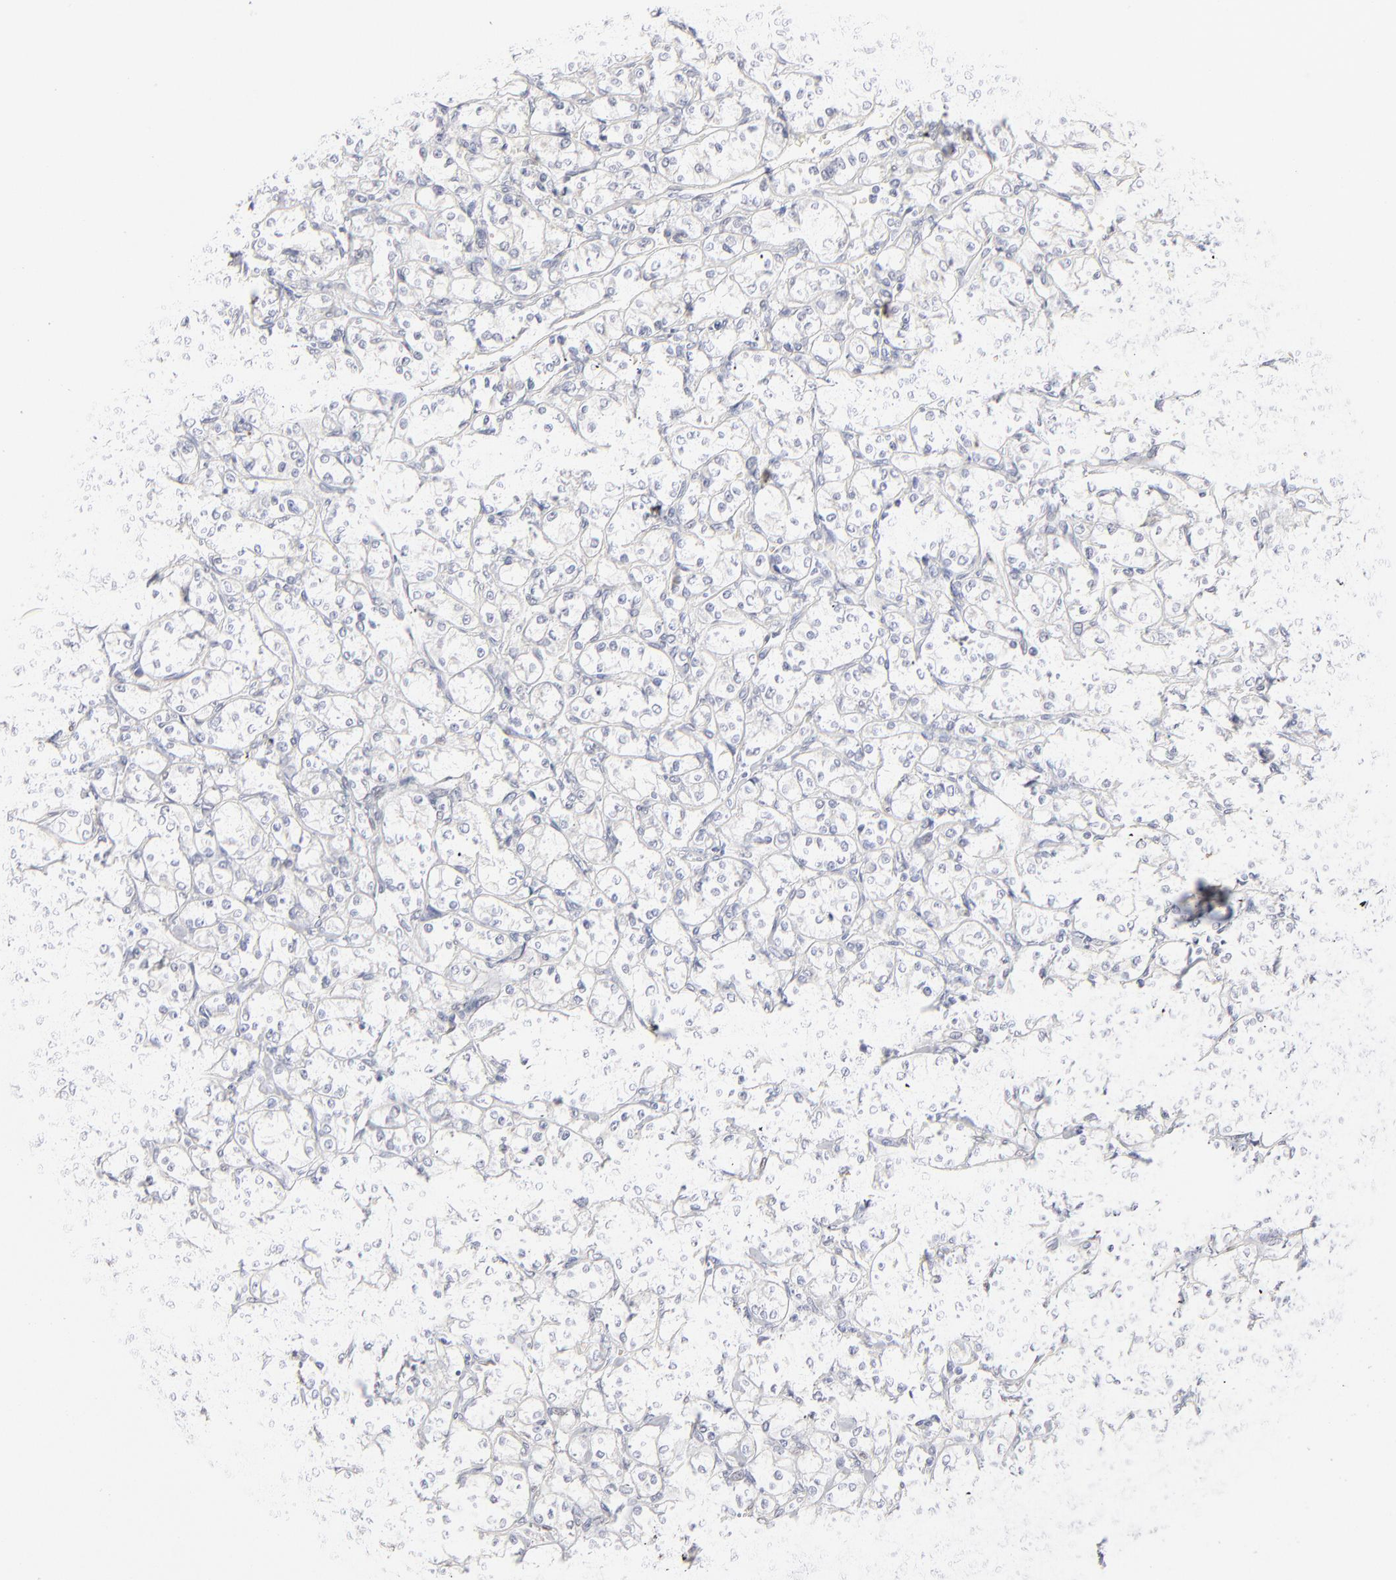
{"staining": {"intensity": "negative", "quantity": "none", "location": "none"}, "tissue": "renal cancer", "cell_type": "Tumor cells", "image_type": "cancer", "snomed": [{"axis": "morphology", "description": "Adenocarcinoma, NOS"}, {"axis": "topography", "description": "Kidney"}], "caption": "DAB immunohistochemical staining of human renal cancer (adenocarcinoma) reveals no significant positivity in tumor cells. Nuclei are stained in blue.", "gene": "RBM3", "patient": {"sex": "male", "age": 77}}